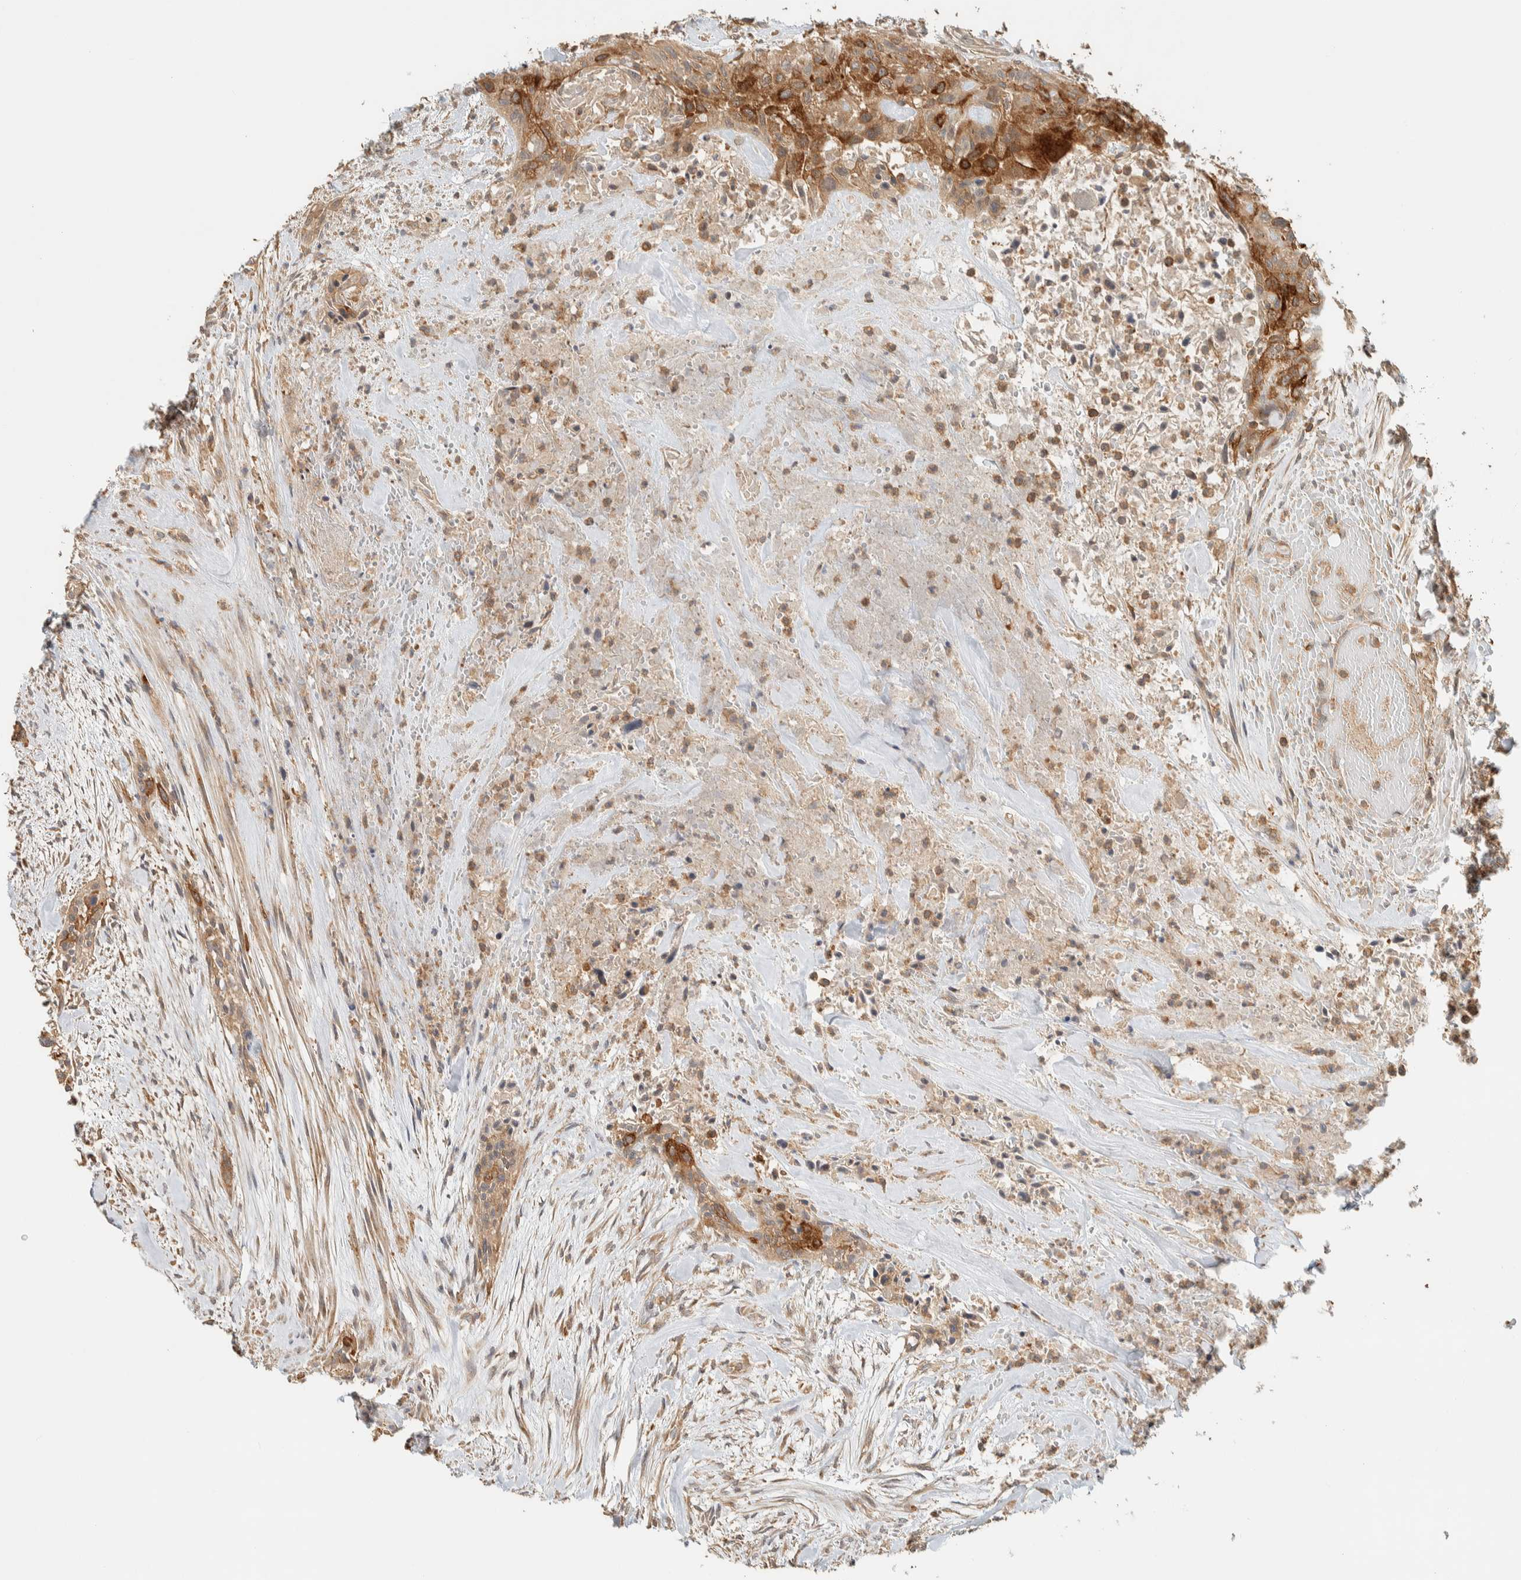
{"staining": {"intensity": "strong", "quantity": ">75%", "location": "cytoplasmic/membranous"}, "tissue": "urothelial cancer", "cell_type": "Tumor cells", "image_type": "cancer", "snomed": [{"axis": "morphology", "description": "Urothelial carcinoma, High grade"}, {"axis": "topography", "description": "Urinary bladder"}], "caption": "A high amount of strong cytoplasmic/membranous positivity is present in approximately >75% of tumor cells in urothelial cancer tissue. The protein is stained brown, and the nuclei are stained in blue (DAB (3,3'-diaminobenzidine) IHC with brightfield microscopy, high magnification).", "gene": "RAB11FIP1", "patient": {"sex": "male", "age": 35}}